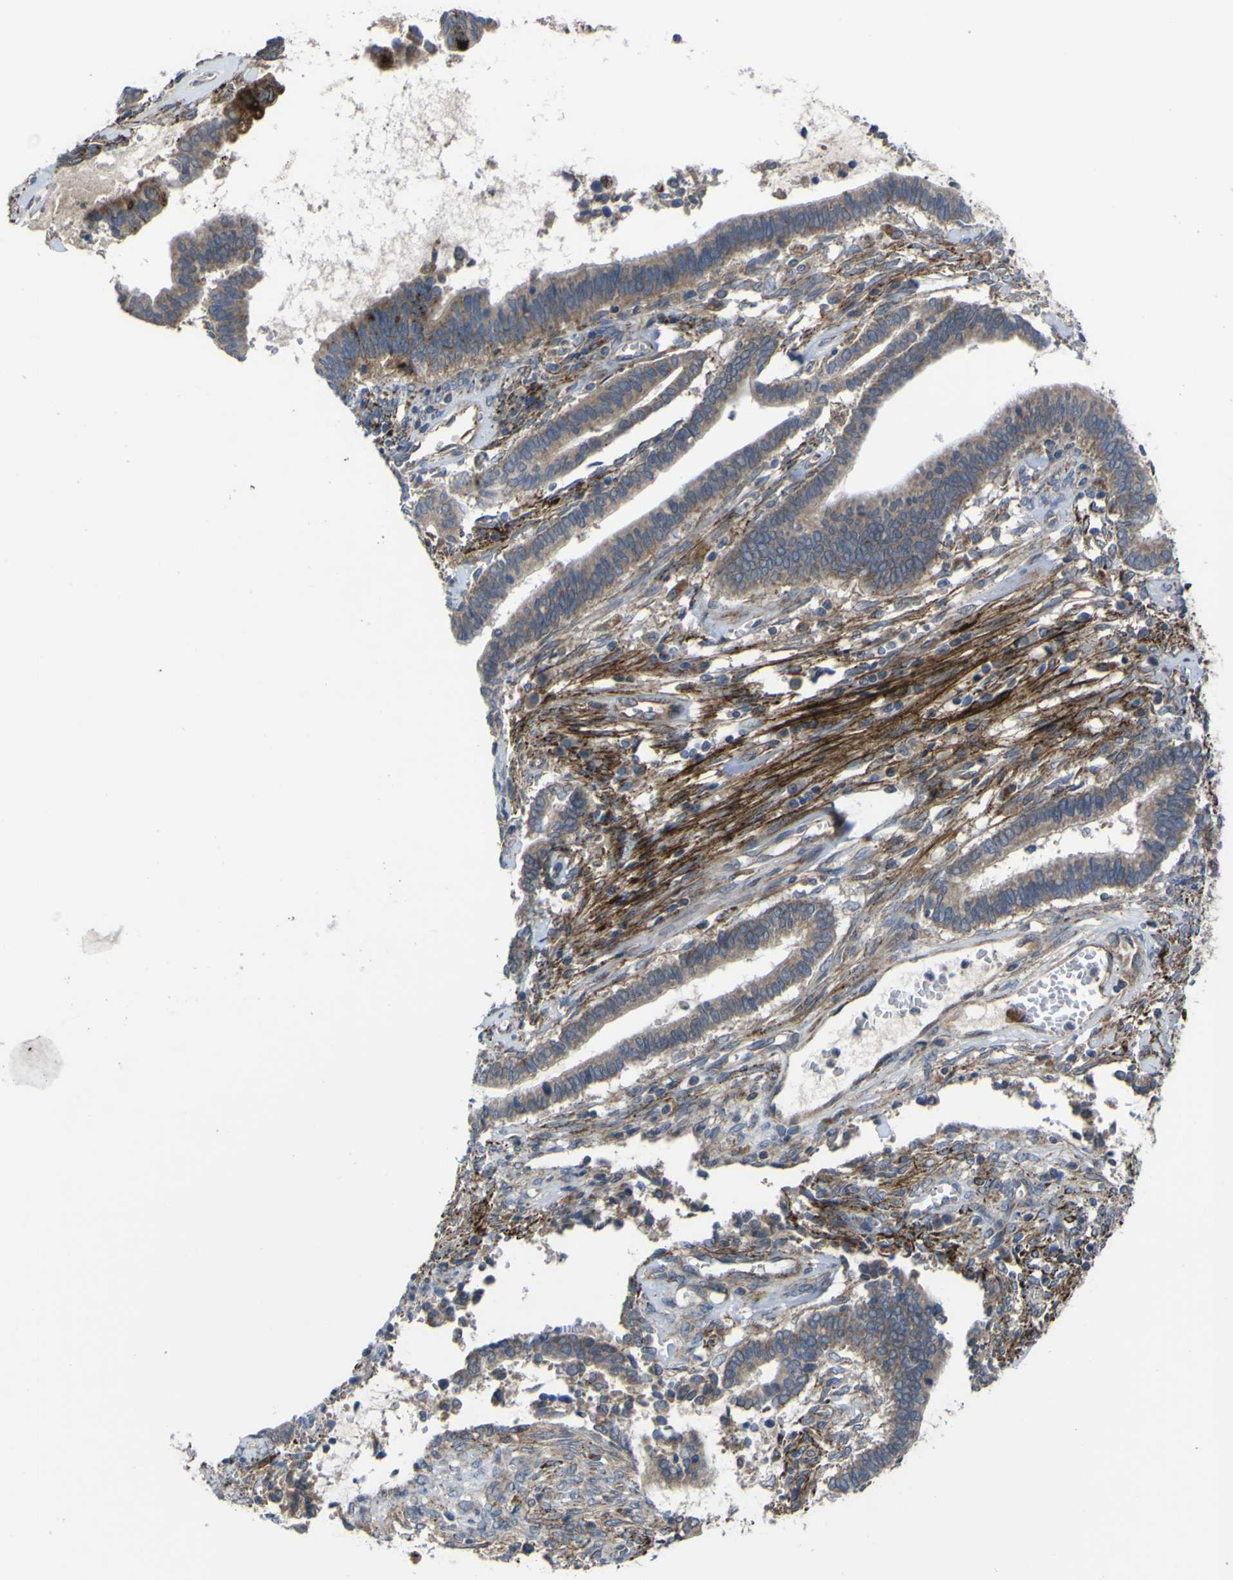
{"staining": {"intensity": "weak", "quantity": ">75%", "location": "cytoplasmic/membranous"}, "tissue": "cervical cancer", "cell_type": "Tumor cells", "image_type": "cancer", "snomed": [{"axis": "morphology", "description": "Adenocarcinoma, NOS"}, {"axis": "topography", "description": "Cervix"}], "caption": "Adenocarcinoma (cervical) tissue demonstrates weak cytoplasmic/membranous positivity in about >75% of tumor cells", "gene": "GPLD1", "patient": {"sex": "female", "age": 44}}